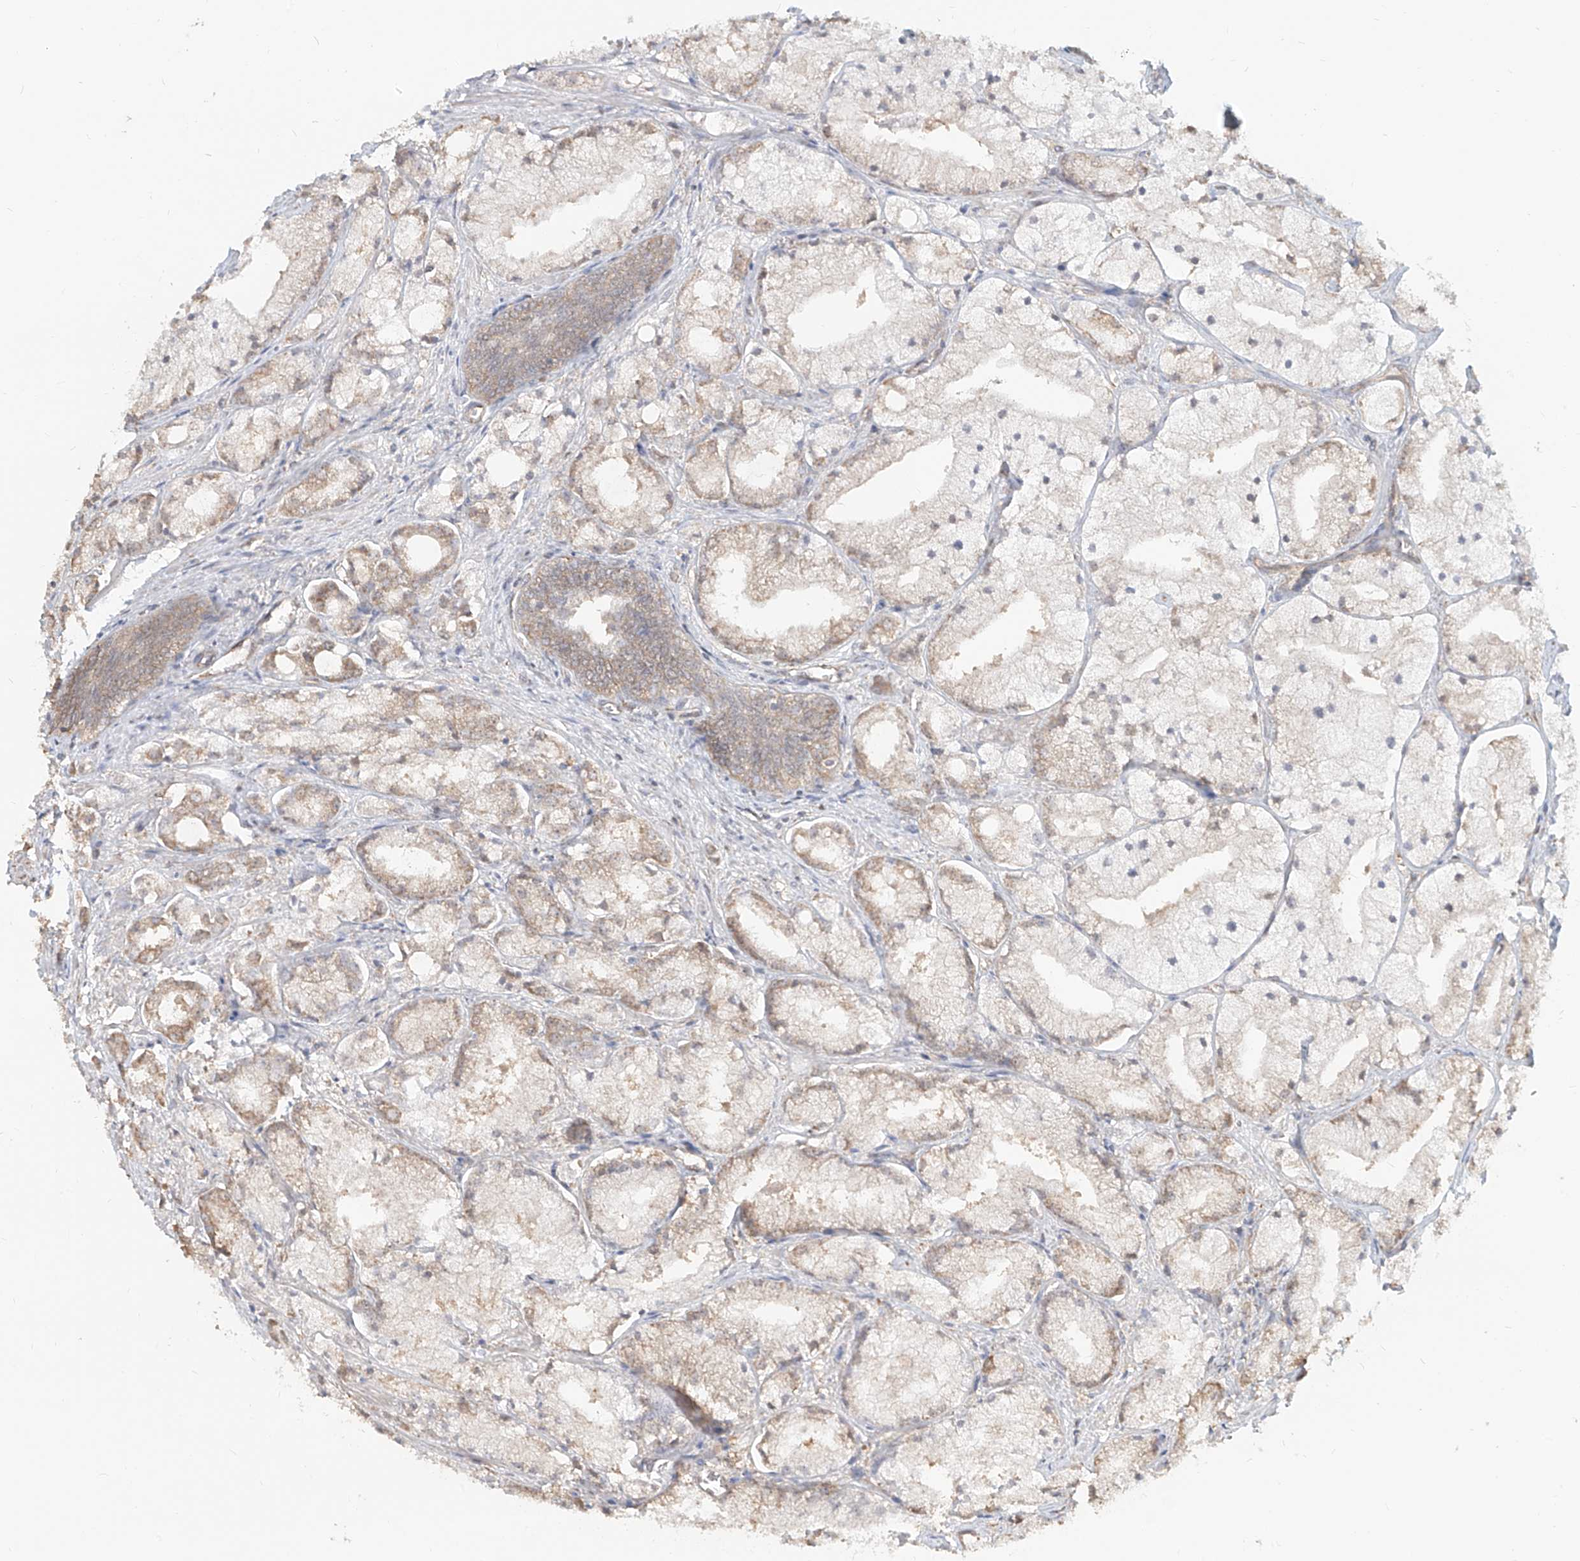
{"staining": {"intensity": "weak", "quantity": "<25%", "location": "cytoplasmic/membranous"}, "tissue": "prostate cancer", "cell_type": "Tumor cells", "image_type": "cancer", "snomed": [{"axis": "morphology", "description": "Adenocarcinoma, High grade"}, {"axis": "topography", "description": "Prostate"}], "caption": "Immunohistochemistry (IHC) image of neoplastic tissue: prostate cancer (adenocarcinoma (high-grade)) stained with DAB displays no significant protein positivity in tumor cells. (DAB IHC with hematoxylin counter stain).", "gene": "UBE2K", "patient": {"sex": "male", "age": 50}}